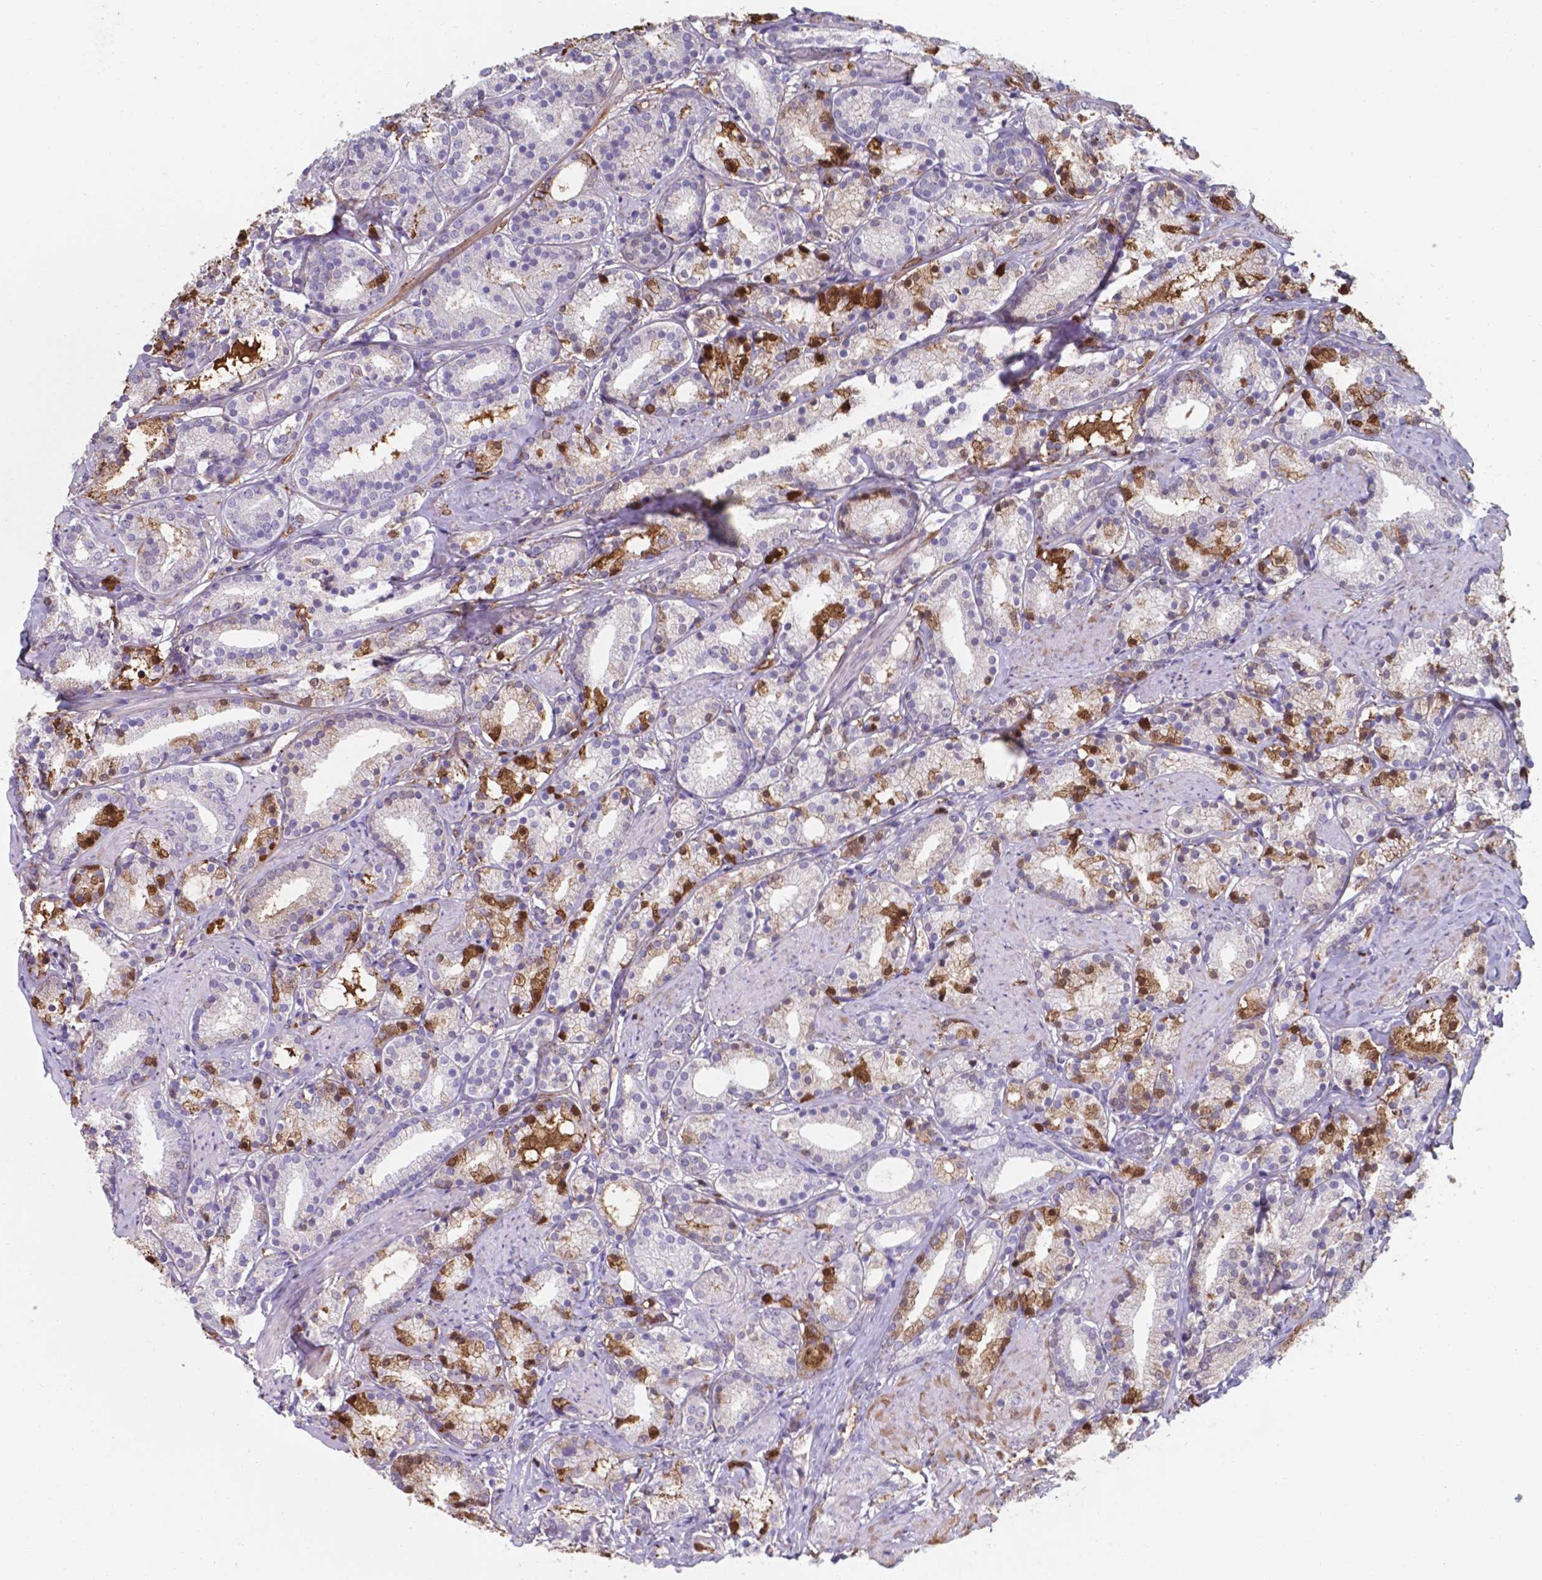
{"staining": {"intensity": "moderate", "quantity": "<25%", "location": "cytoplasmic/membranous,nuclear"}, "tissue": "prostate cancer", "cell_type": "Tumor cells", "image_type": "cancer", "snomed": [{"axis": "morphology", "description": "Adenocarcinoma, High grade"}, {"axis": "topography", "description": "Prostate"}], "caption": "Prostate cancer (adenocarcinoma (high-grade)) stained for a protein (brown) reveals moderate cytoplasmic/membranous and nuclear positive staining in approximately <25% of tumor cells.", "gene": "SERPINA1", "patient": {"sex": "male", "age": 63}}